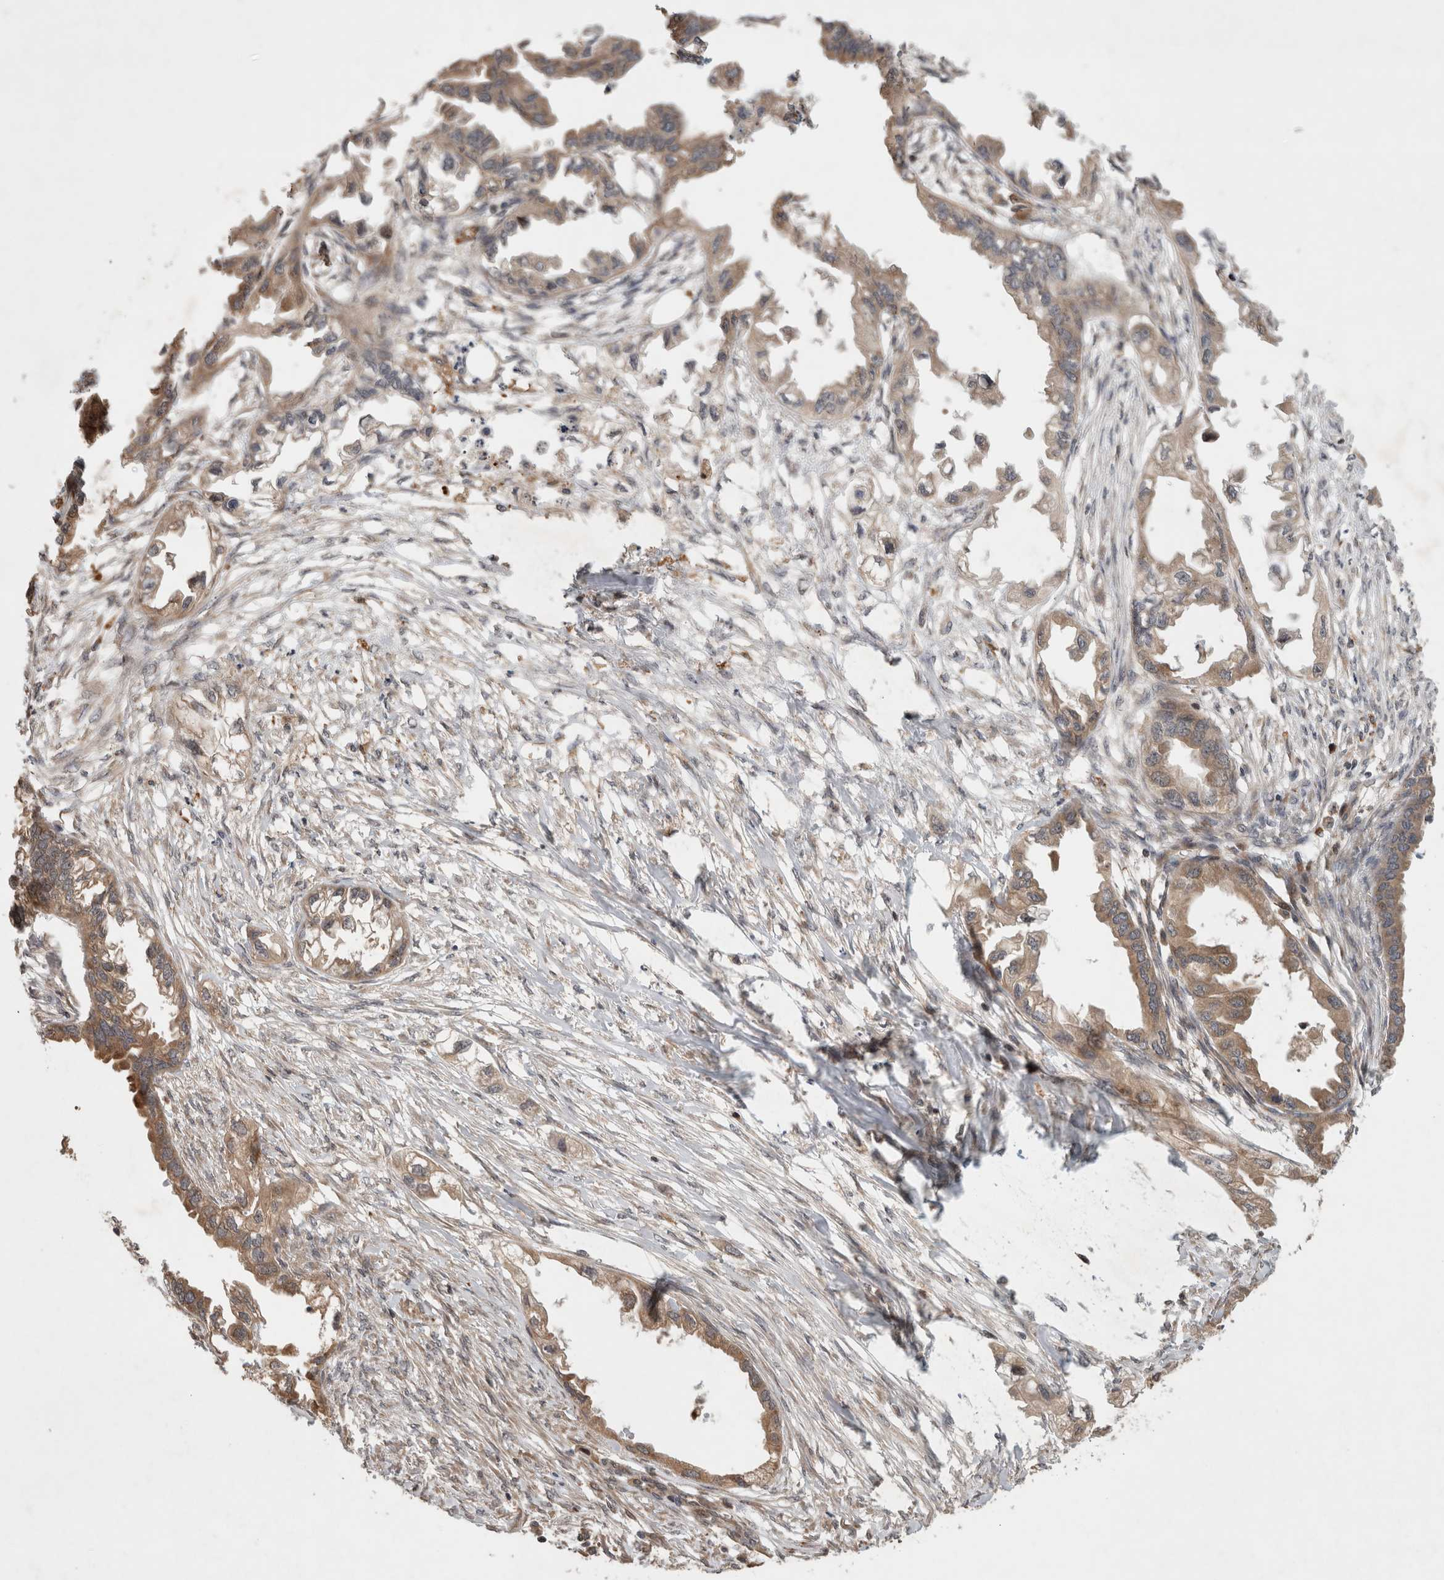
{"staining": {"intensity": "moderate", "quantity": ">75%", "location": "cytoplasmic/membranous"}, "tissue": "endometrial cancer", "cell_type": "Tumor cells", "image_type": "cancer", "snomed": [{"axis": "morphology", "description": "Adenocarcinoma, NOS"}, {"axis": "morphology", "description": "Adenocarcinoma, metastatic, NOS"}, {"axis": "topography", "description": "Adipose tissue"}, {"axis": "topography", "description": "Endometrium"}], "caption": "Endometrial cancer stained with IHC displays moderate cytoplasmic/membranous staining in about >75% of tumor cells. The staining is performed using DAB (3,3'-diaminobenzidine) brown chromogen to label protein expression. The nuclei are counter-stained blue using hematoxylin.", "gene": "SERAC1", "patient": {"sex": "female", "age": 67}}